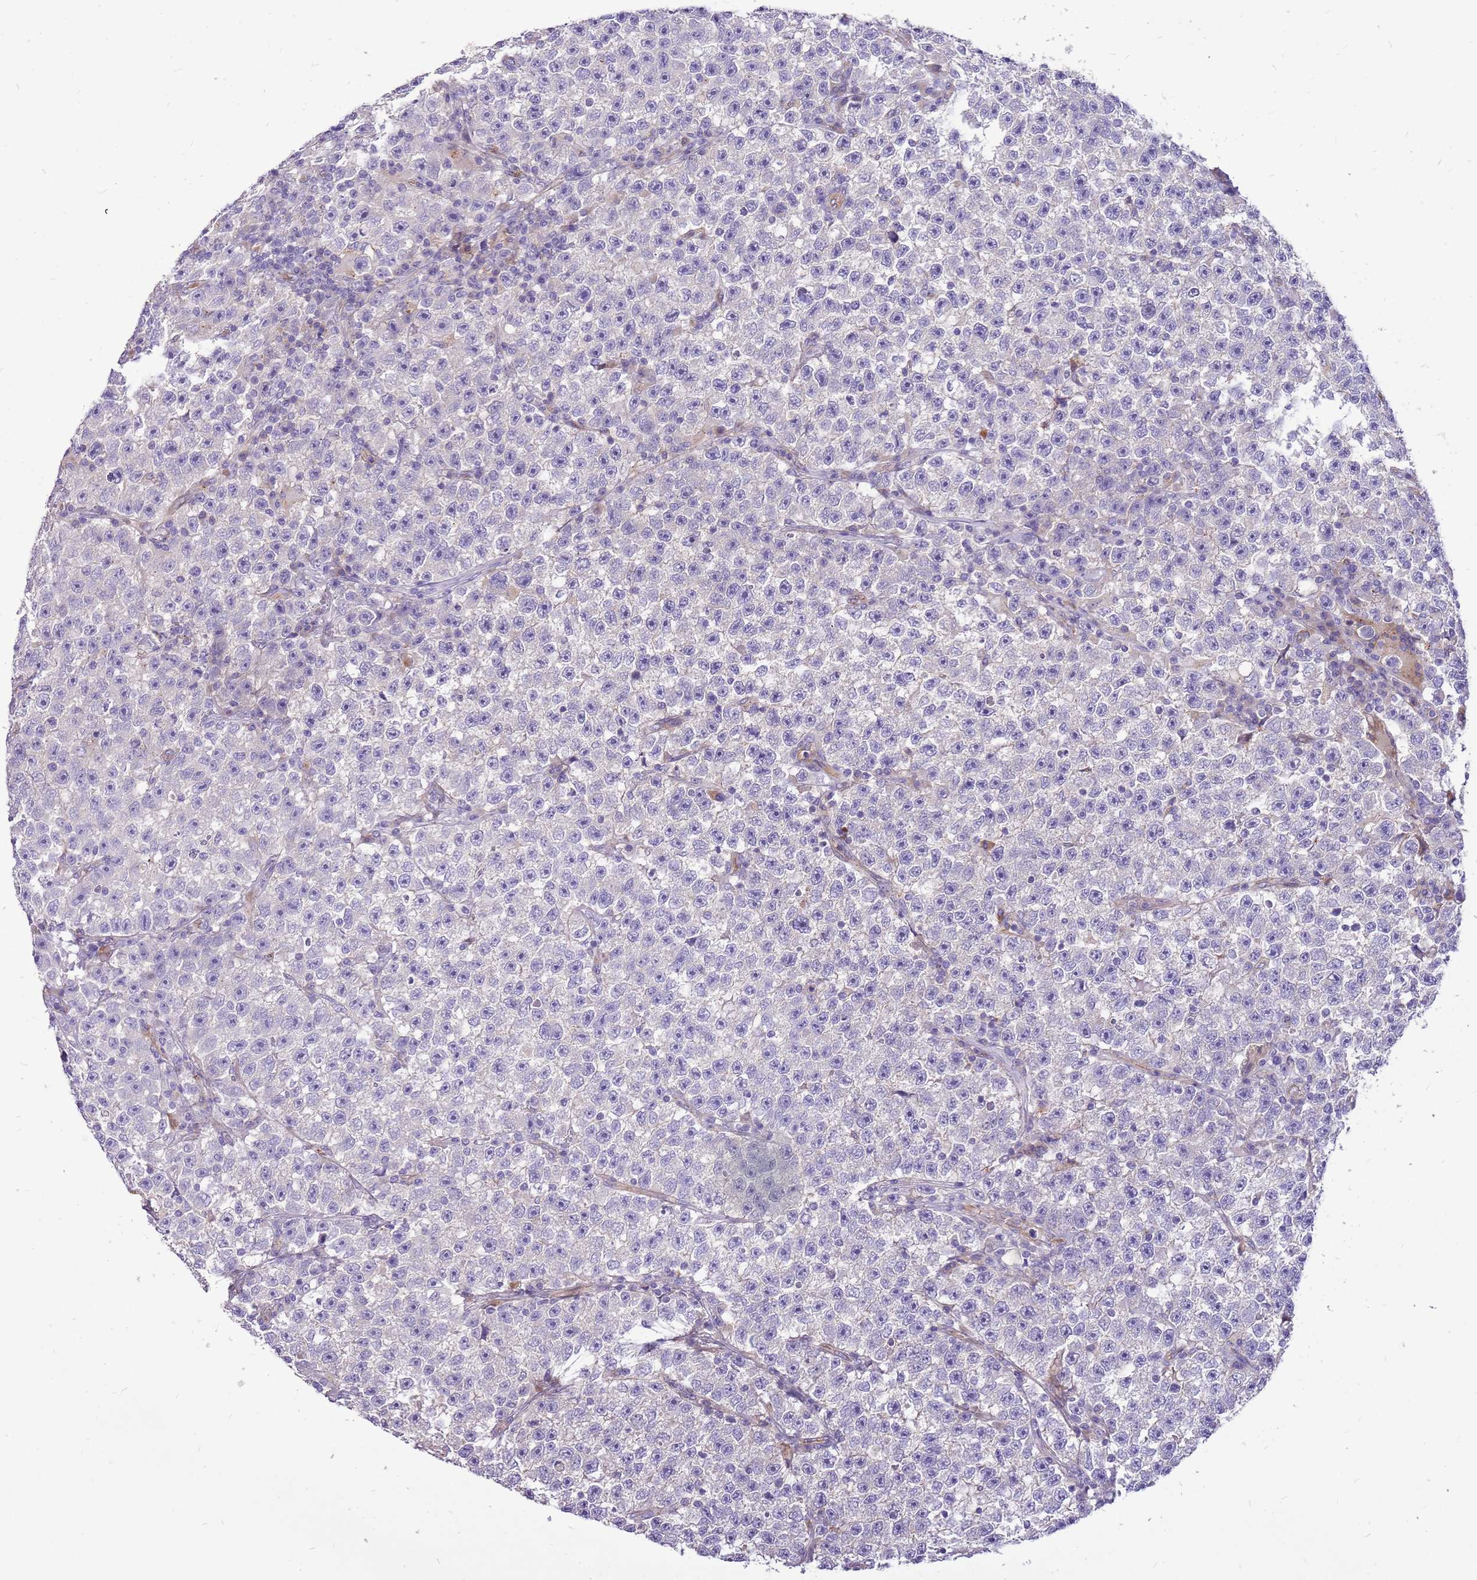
{"staining": {"intensity": "negative", "quantity": "none", "location": "none"}, "tissue": "testis cancer", "cell_type": "Tumor cells", "image_type": "cancer", "snomed": [{"axis": "morphology", "description": "Seminoma, NOS"}, {"axis": "topography", "description": "Testis"}], "caption": "Tumor cells are negative for protein expression in human testis seminoma.", "gene": "NTN4", "patient": {"sex": "male", "age": 22}}